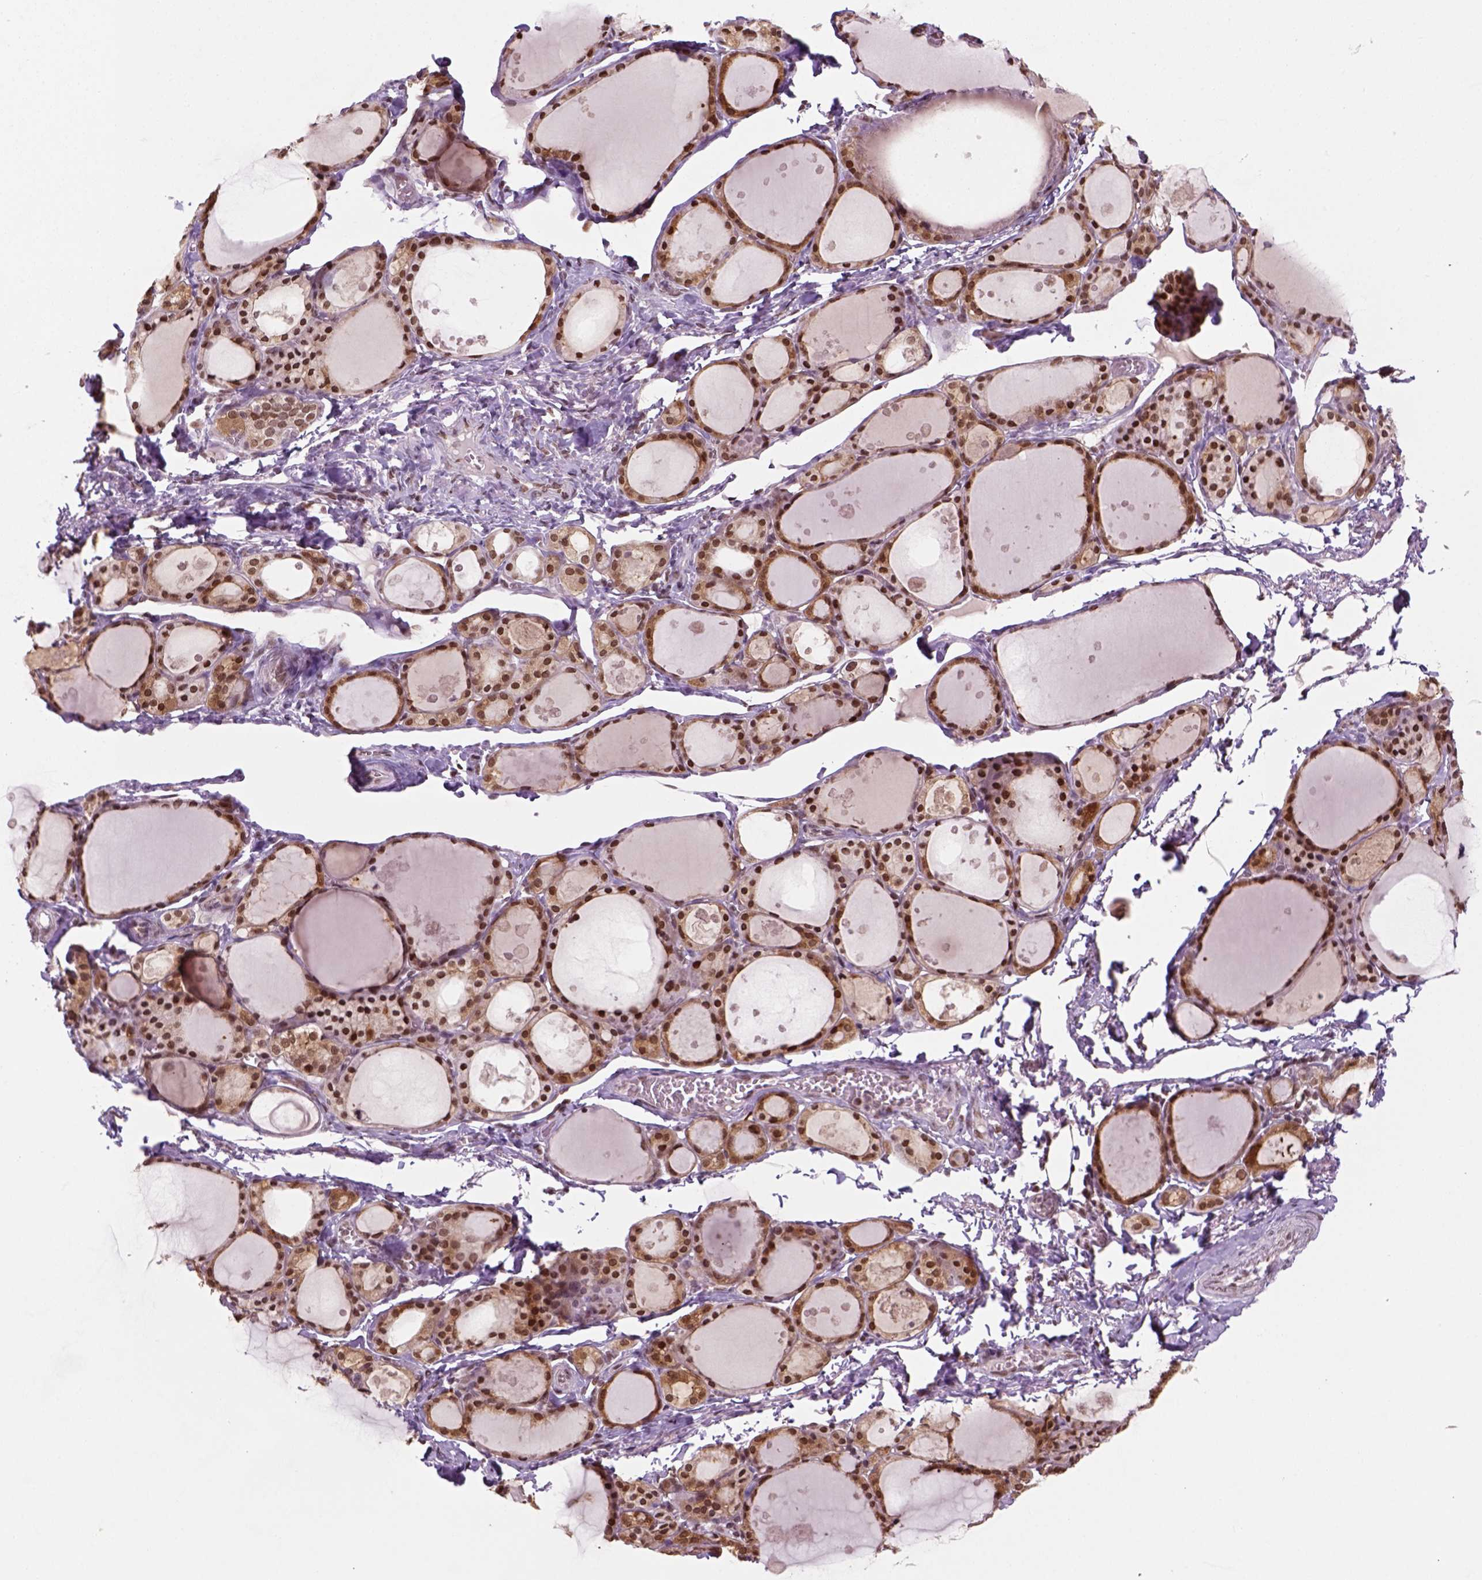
{"staining": {"intensity": "strong", "quantity": ">75%", "location": "nuclear"}, "tissue": "thyroid gland", "cell_type": "Glandular cells", "image_type": "normal", "snomed": [{"axis": "morphology", "description": "Normal tissue, NOS"}, {"axis": "topography", "description": "Thyroid gland"}], "caption": "IHC (DAB) staining of unremarkable thyroid gland reveals strong nuclear protein positivity in approximately >75% of glandular cells. (brown staining indicates protein expression, while blue staining denotes nuclei).", "gene": "GOT1", "patient": {"sex": "male", "age": 68}}